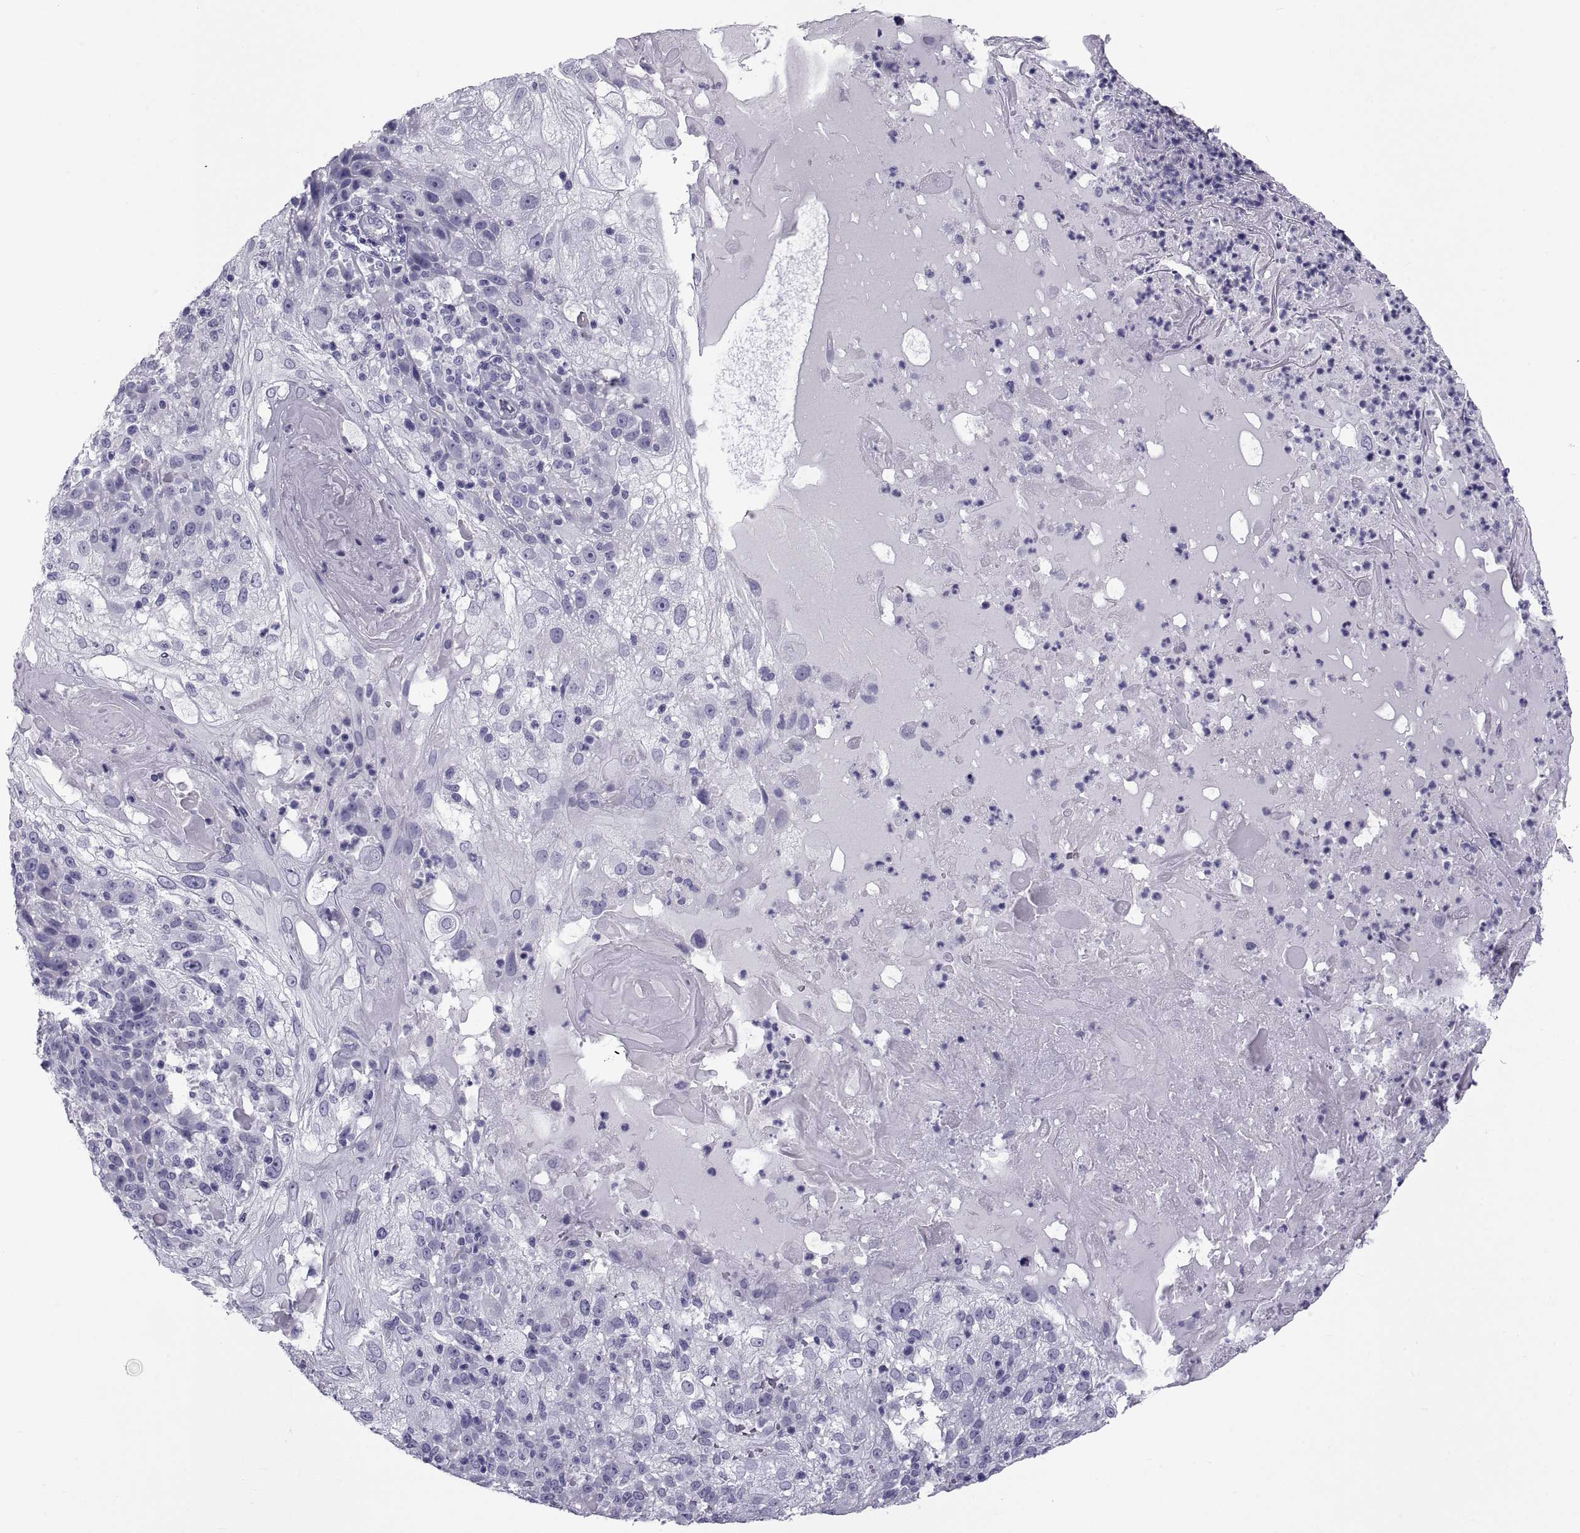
{"staining": {"intensity": "negative", "quantity": "none", "location": "none"}, "tissue": "skin cancer", "cell_type": "Tumor cells", "image_type": "cancer", "snomed": [{"axis": "morphology", "description": "Normal tissue, NOS"}, {"axis": "morphology", "description": "Squamous cell carcinoma, NOS"}, {"axis": "topography", "description": "Skin"}], "caption": "Skin cancer stained for a protein using immunohistochemistry exhibits no expression tumor cells.", "gene": "NPTX2", "patient": {"sex": "female", "age": 83}}